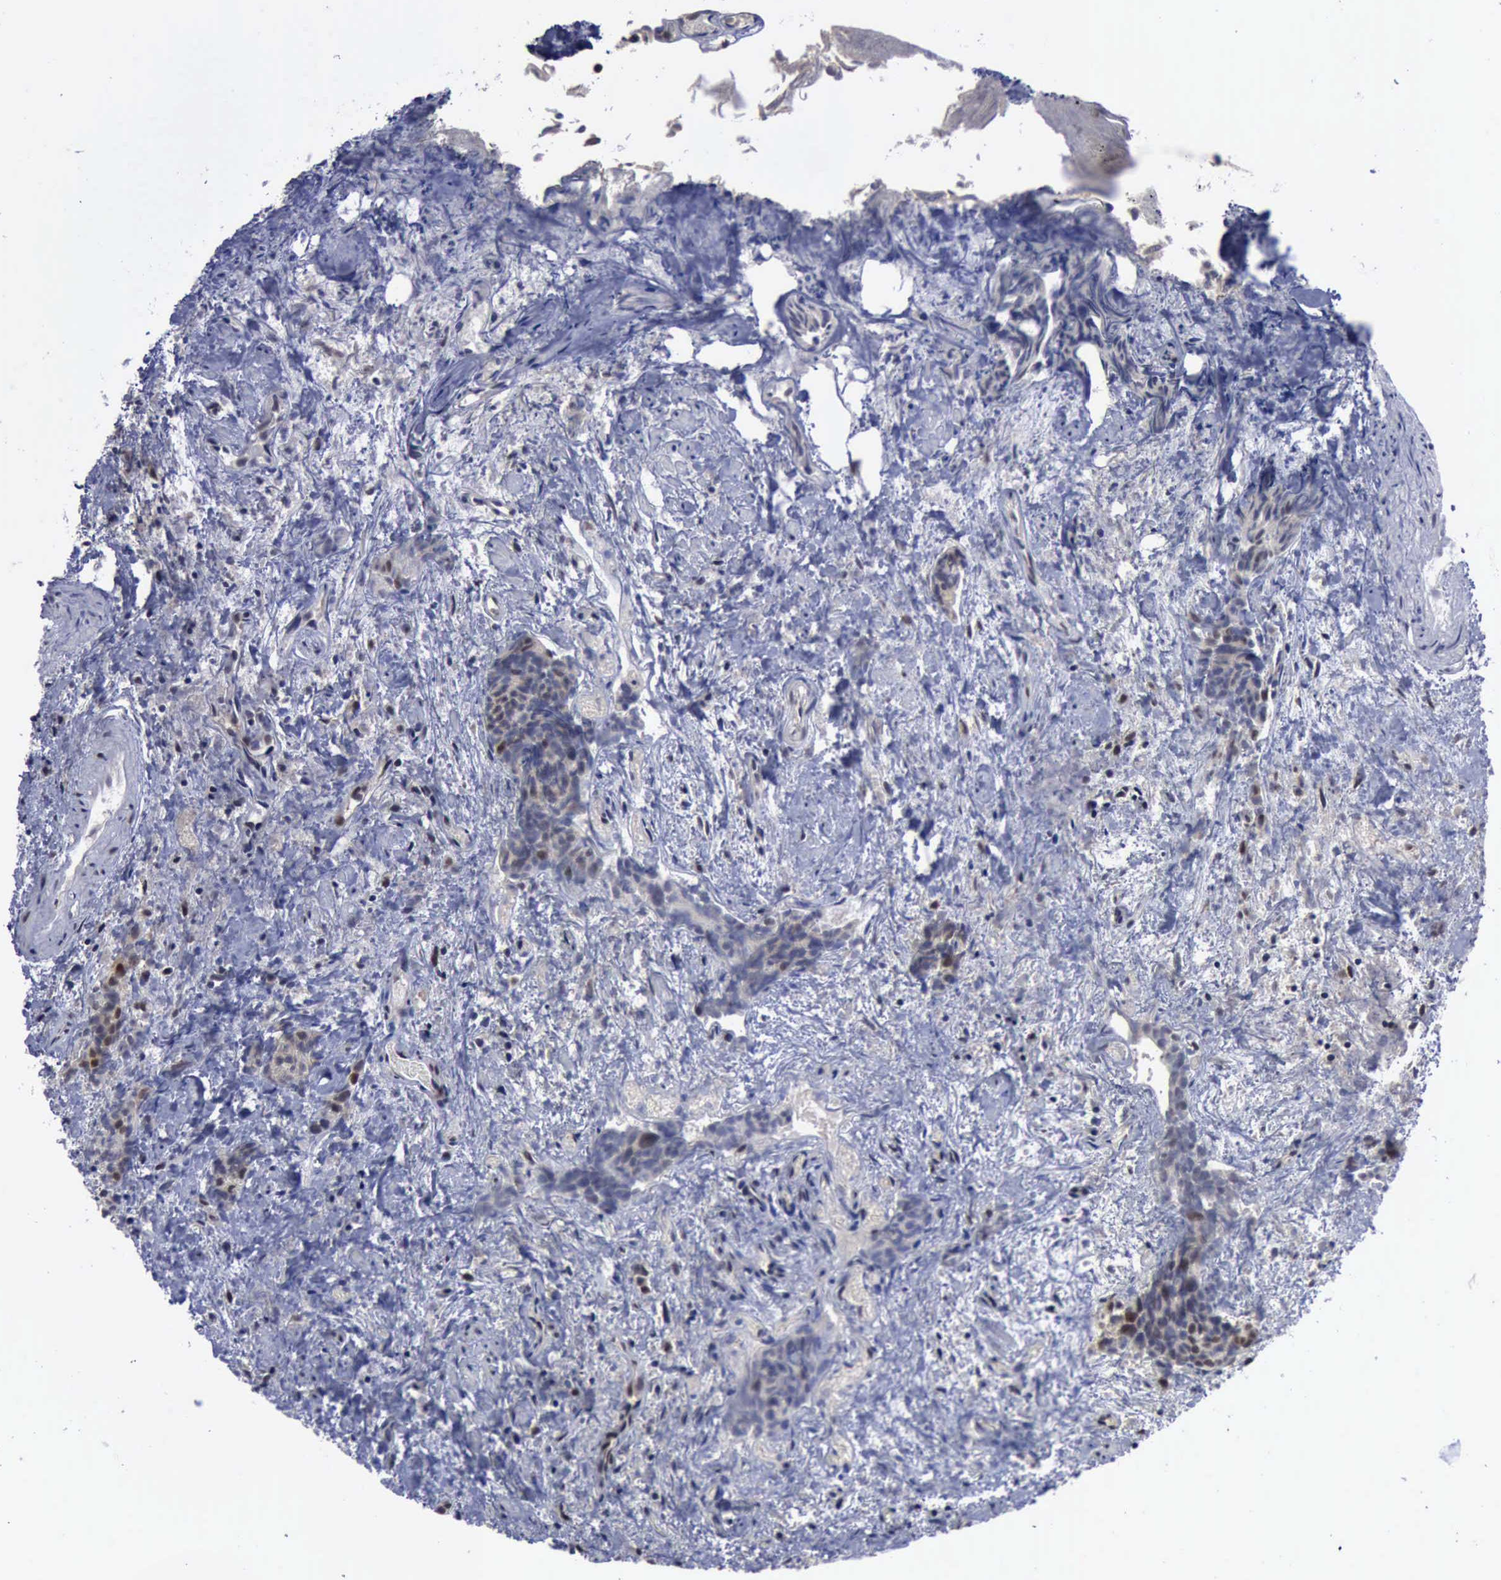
{"staining": {"intensity": "weak", "quantity": "25%-75%", "location": "nuclear"}, "tissue": "urothelial cancer", "cell_type": "Tumor cells", "image_type": "cancer", "snomed": [{"axis": "morphology", "description": "Urothelial carcinoma, High grade"}, {"axis": "topography", "description": "Urinary bladder"}], "caption": "Immunohistochemistry (IHC) micrograph of human urothelial cancer stained for a protein (brown), which shows low levels of weak nuclear expression in about 25%-75% of tumor cells.", "gene": "RTCB", "patient": {"sex": "female", "age": 78}}